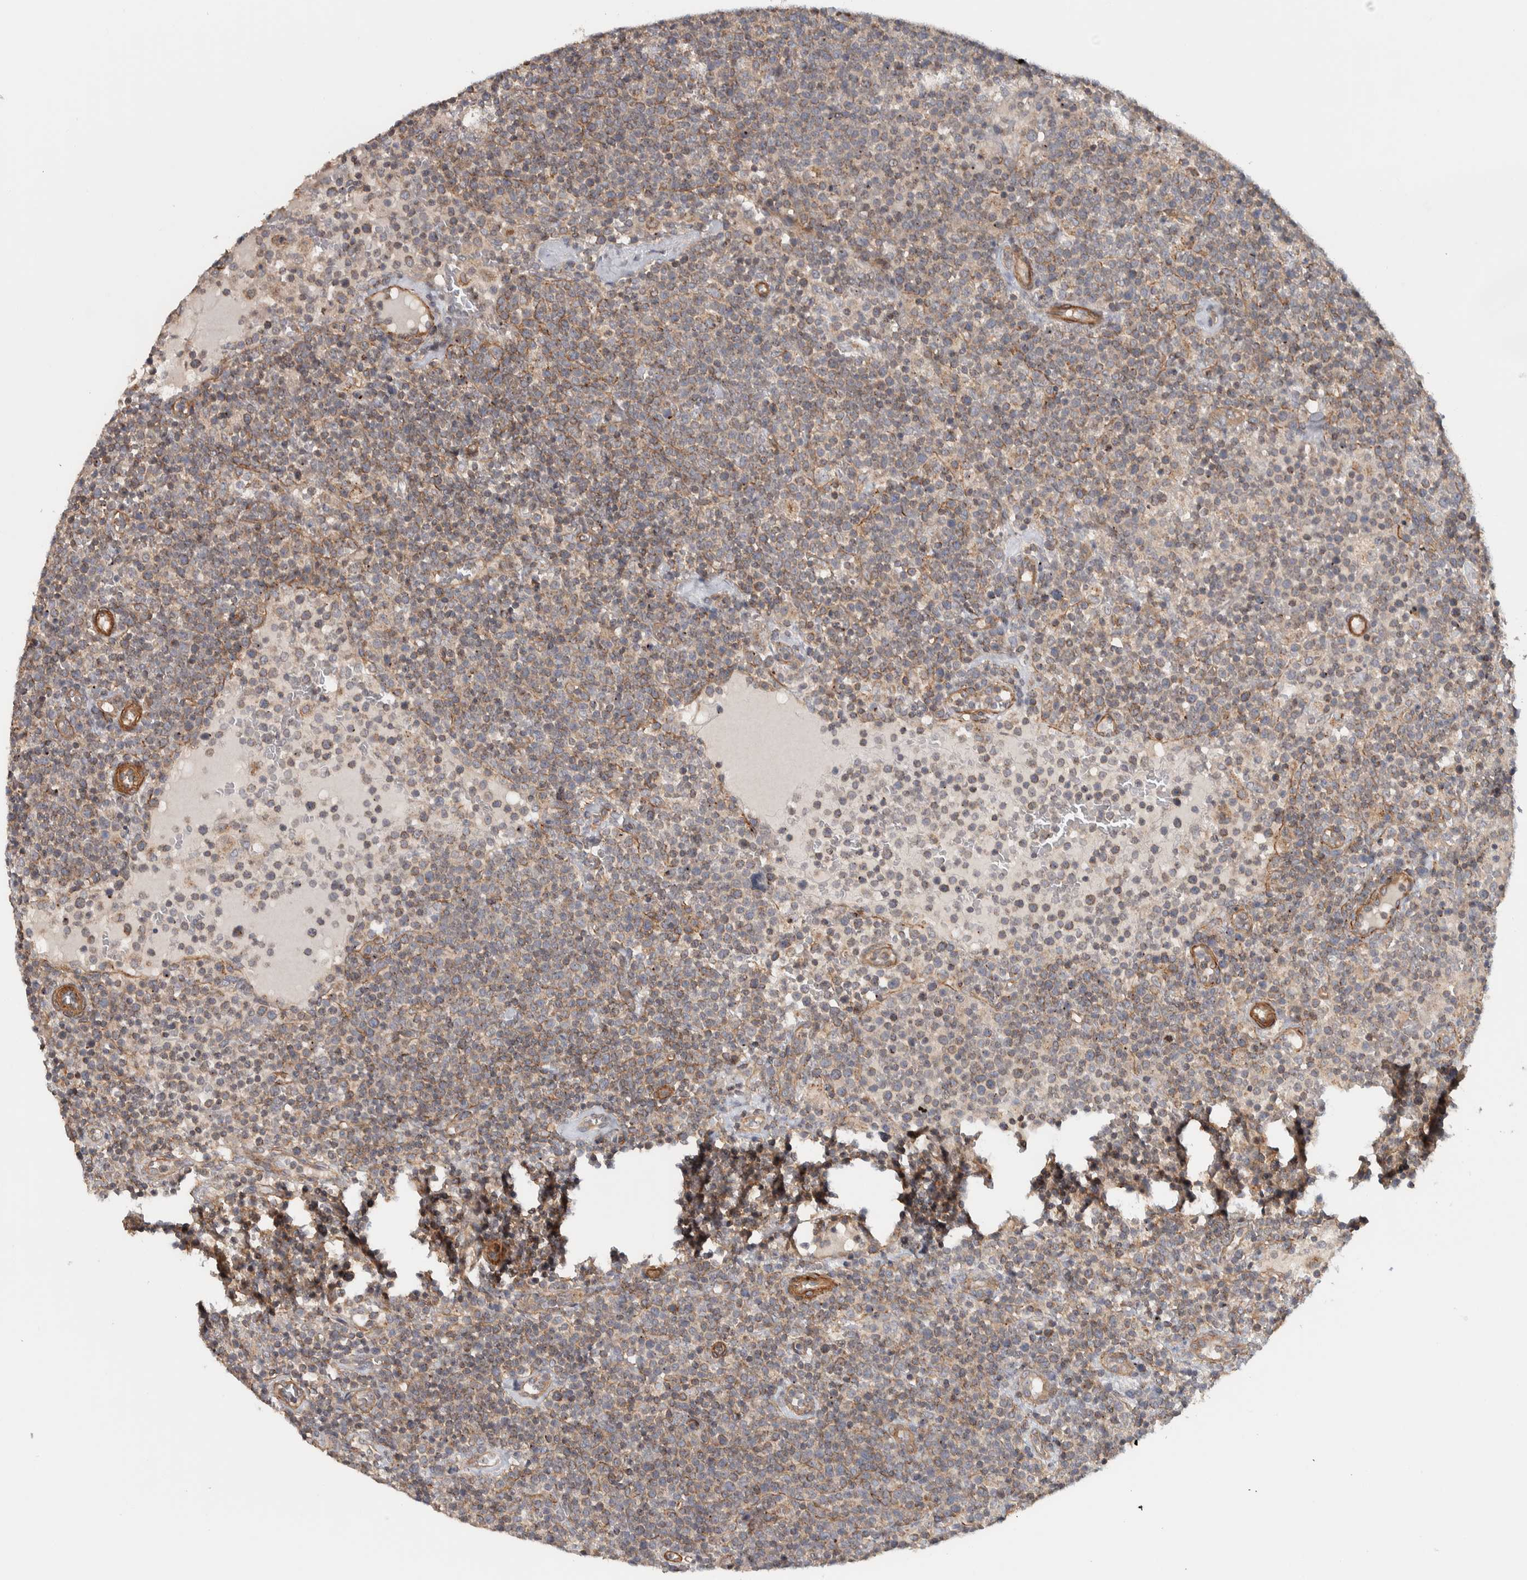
{"staining": {"intensity": "weak", "quantity": "25%-75%", "location": "cytoplasmic/membranous"}, "tissue": "lymphoma", "cell_type": "Tumor cells", "image_type": "cancer", "snomed": [{"axis": "morphology", "description": "Malignant lymphoma, non-Hodgkin's type, High grade"}, {"axis": "topography", "description": "Lymph node"}], "caption": "Weak cytoplasmic/membranous positivity for a protein is seen in approximately 25%-75% of tumor cells of high-grade malignant lymphoma, non-Hodgkin's type using immunohistochemistry (IHC).", "gene": "CHMP4C", "patient": {"sex": "male", "age": 61}}